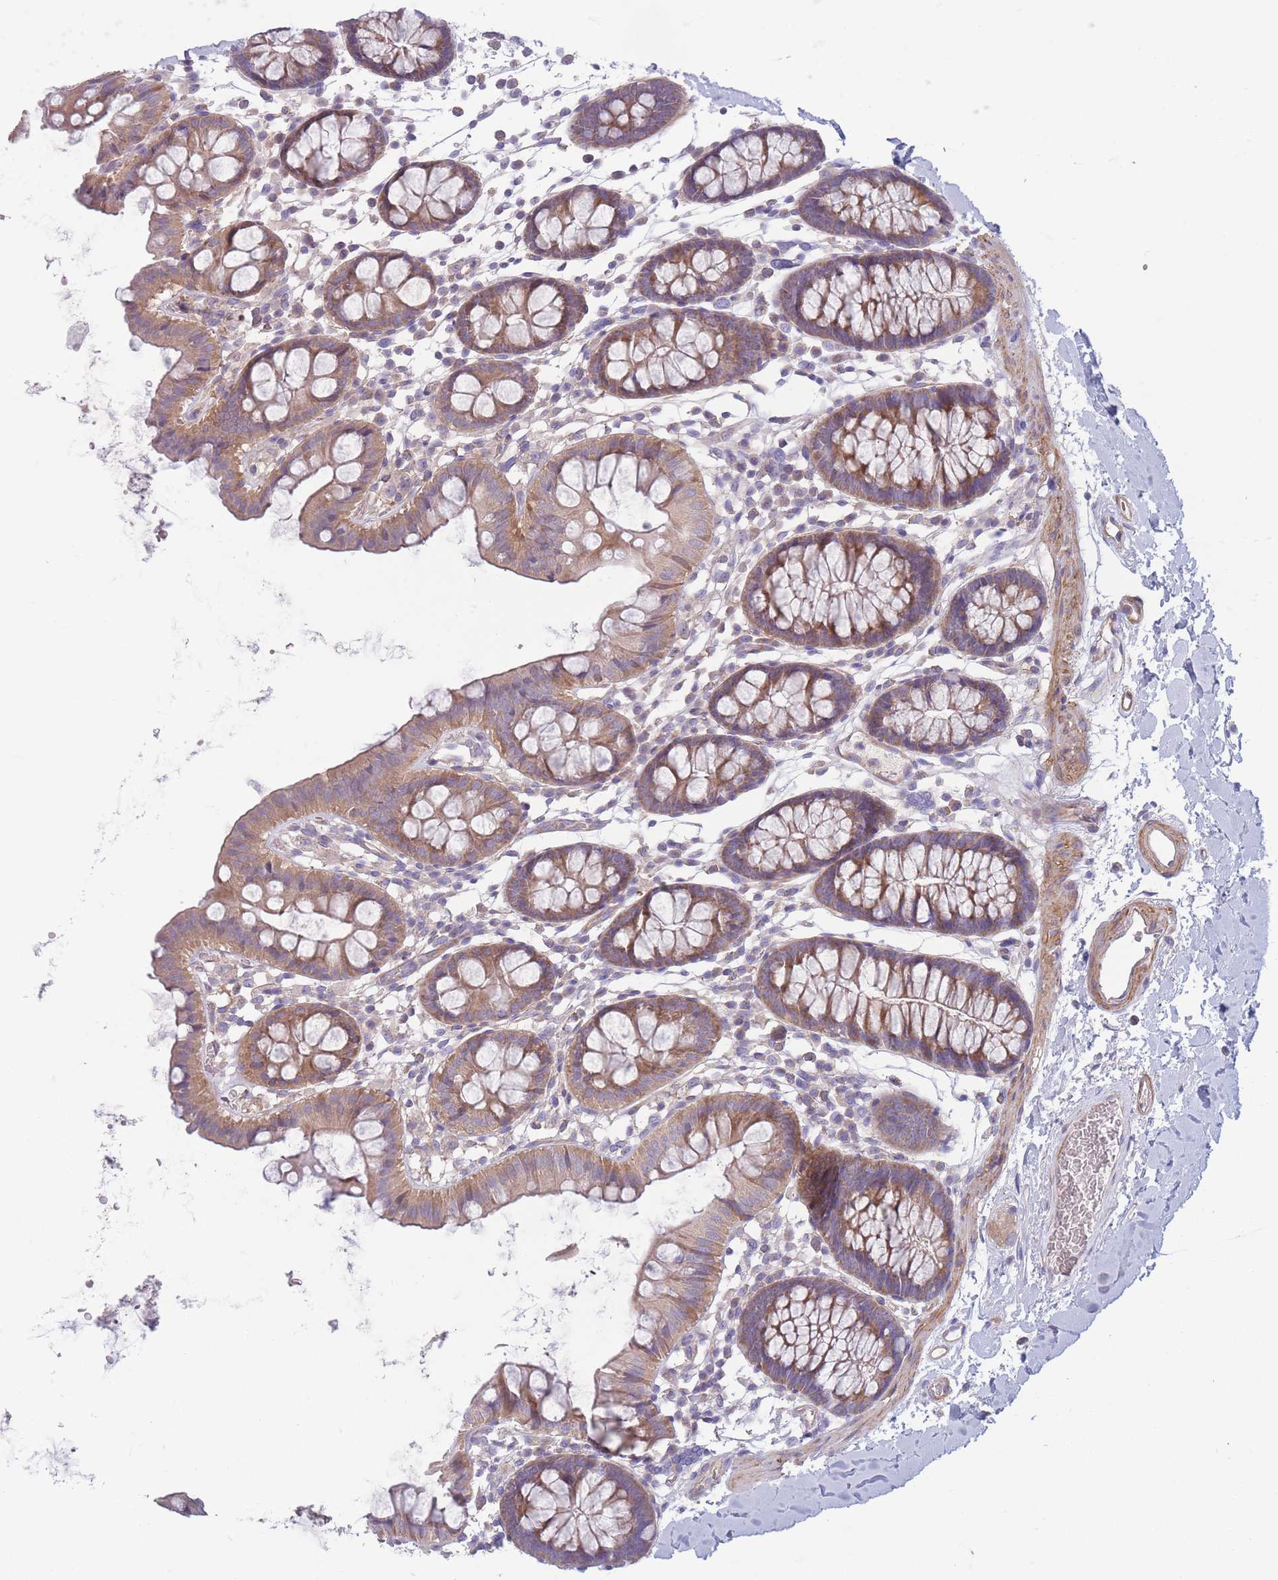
{"staining": {"intensity": "weak", "quantity": ">75%", "location": "cytoplasmic/membranous"}, "tissue": "colon", "cell_type": "Endothelial cells", "image_type": "normal", "snomed": [{"axis": "morphology", "description": "Normal tissue, NOS"}, {"axis": "topography", "description": "Colon"}], "caption": "Immunohistochemical staining of normal human colon shows low levels of weak cytoplasmic/membranous staining in approximately >75% of endothelial cells.", "gene": "PNPLA5", "patient": {"sex": "male", "age": 75}}